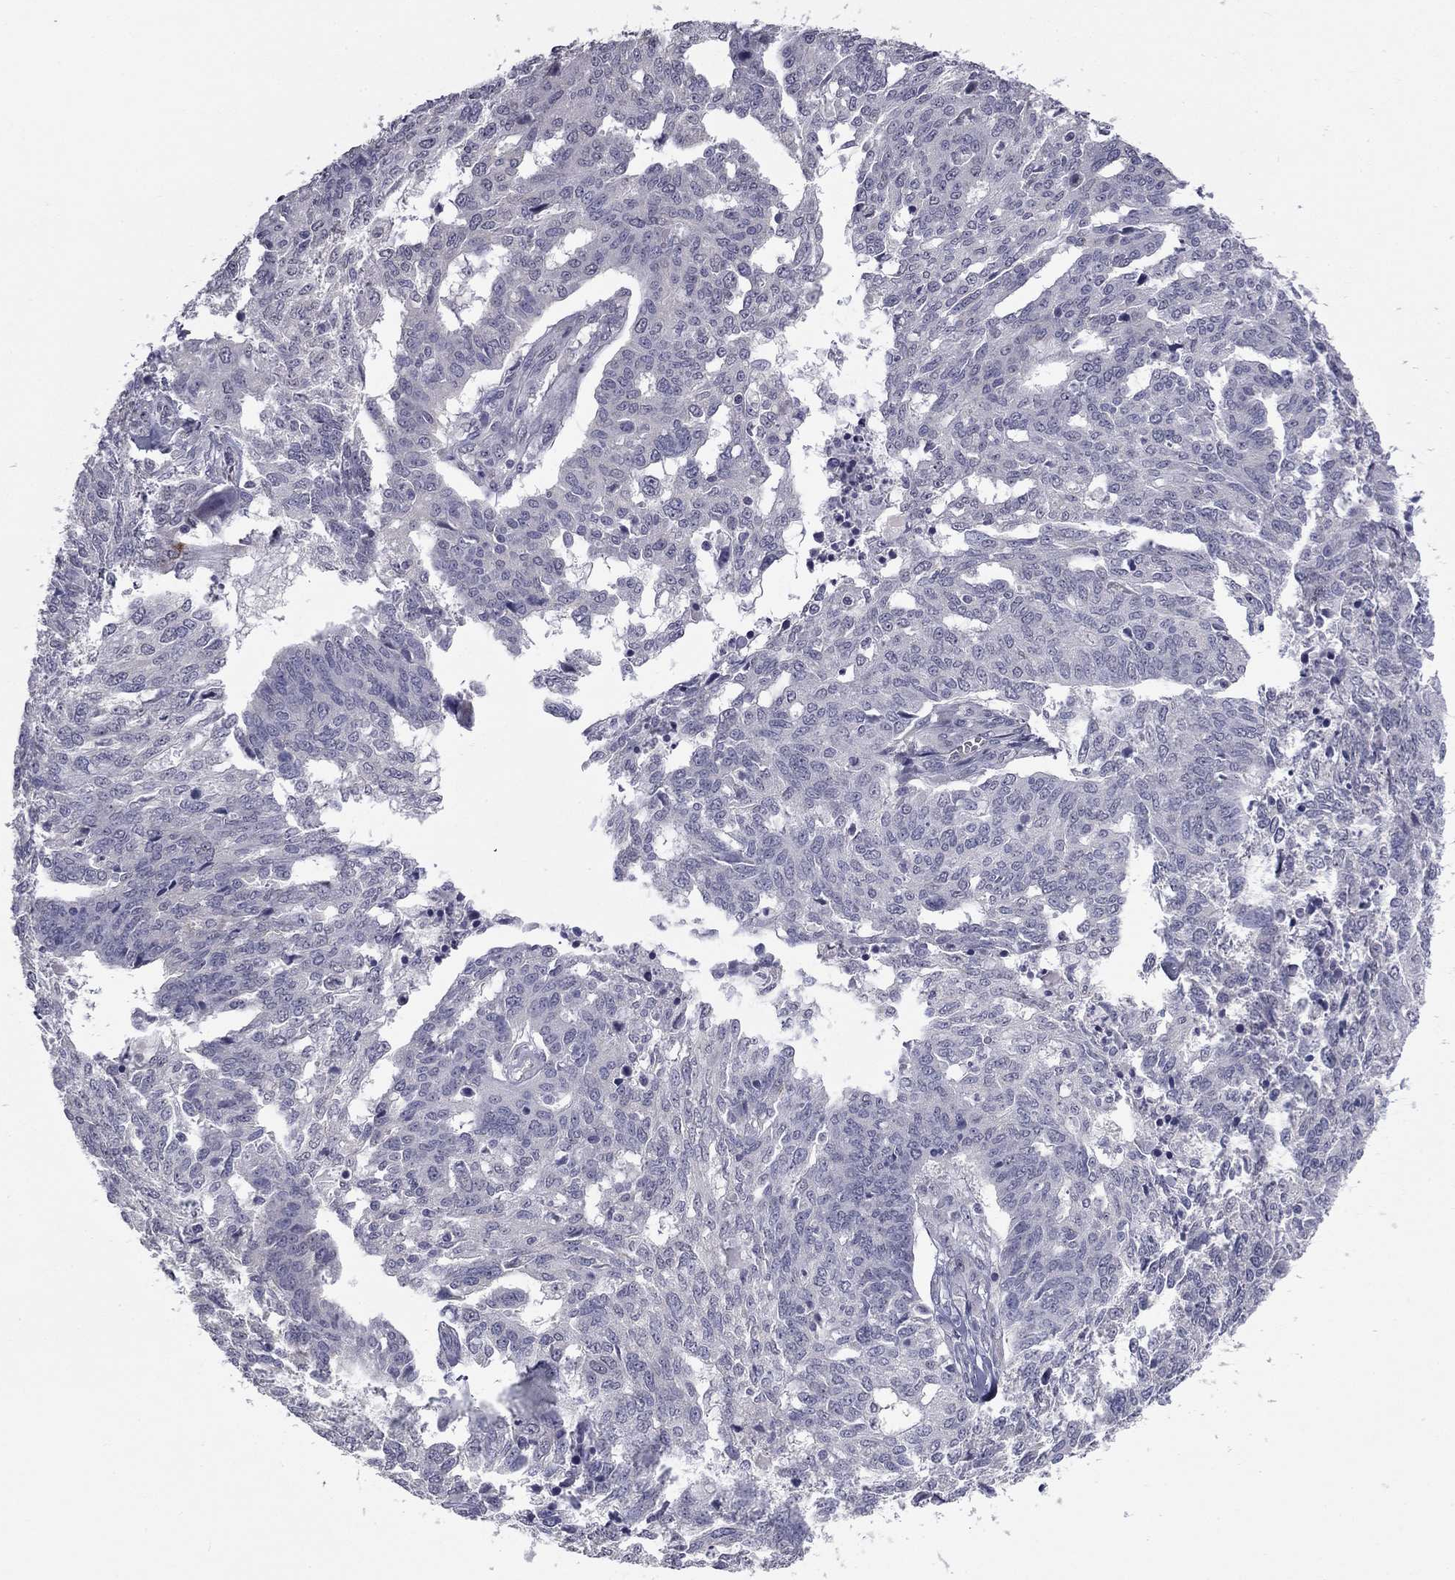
{"staining": {"intensity": "negative", "quantity": "none", "location": "none"}, "tissue": "ovarian cancer", "cell_type": "Tumor cells", "image_type": "cancer", "snomed": [{"axis": "morphology", "description": "Cystadenocarcinoma, serous, NOS"}, {"axis": "topography", "description": "Ovary"}], "caption": "Serous cystadenocarcinoma (ovarian) was stained to show a protein in brown. There is no significant expression in tumor cells. Nuclei are stained in blue.", "gene": "PRRT2", "patient": {"sex": "female", "age": 67}}